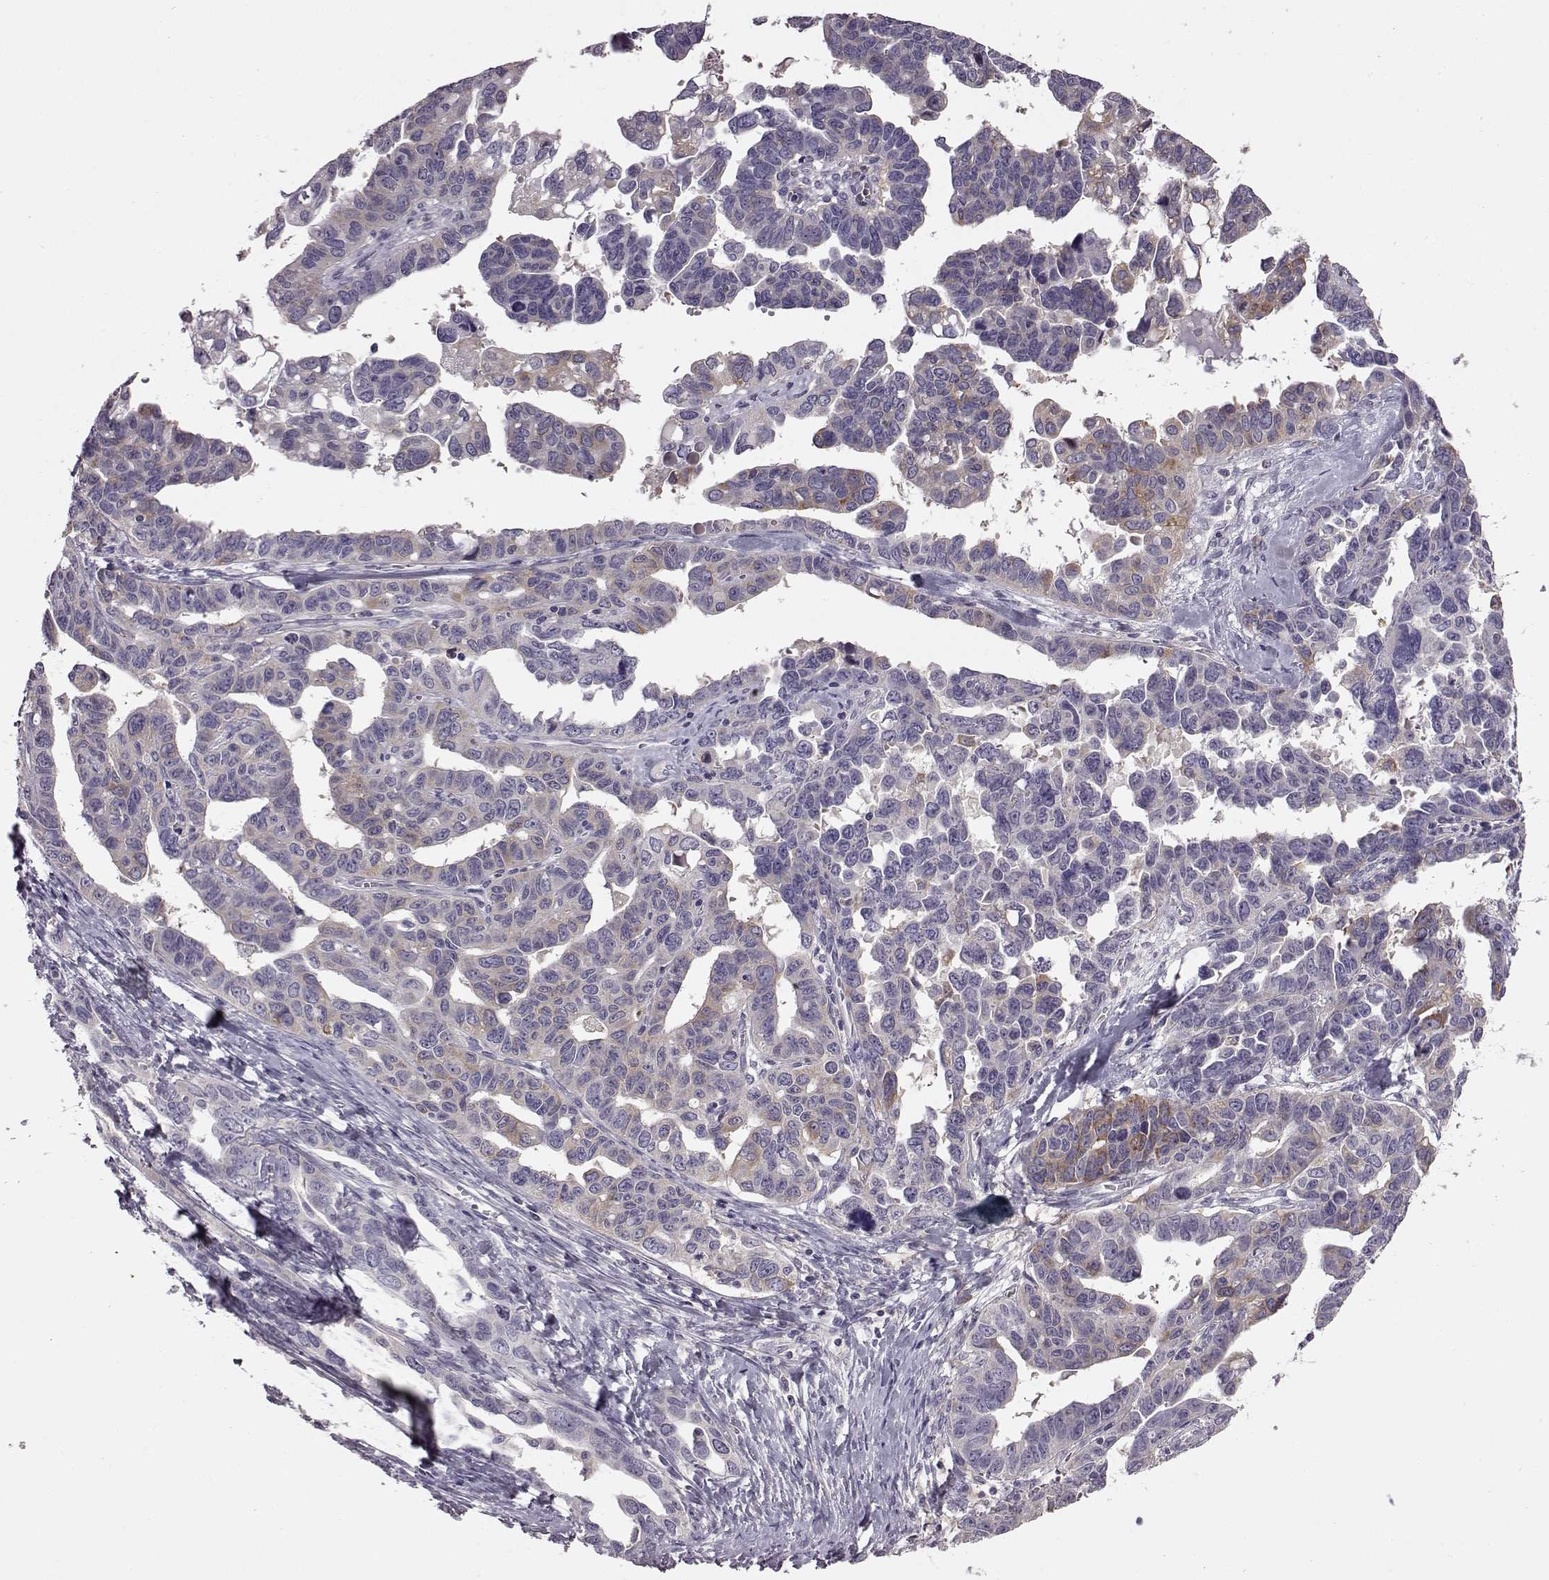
{"staining": {"intensity": "weak", "quantity": "<25%", "location": "cytoplasmic/membranous"}, "tissue": "ovarian cancer", "cell_type": "Tumor cells", "image_type": "cancer", "snomed": [{"axis": "morphology", "description": "Cystadenocarcinoma, serous, NOS"}, {"axis": "topography", "description": "Ovary"}], "caption": "A micrograph of serous cystadenocarcinoma (ovarian) stained for a protein reveals no brown staining in tumor cells.", "gene": "ADGRG2", "patient": {"sex": "female", "age": 69}}